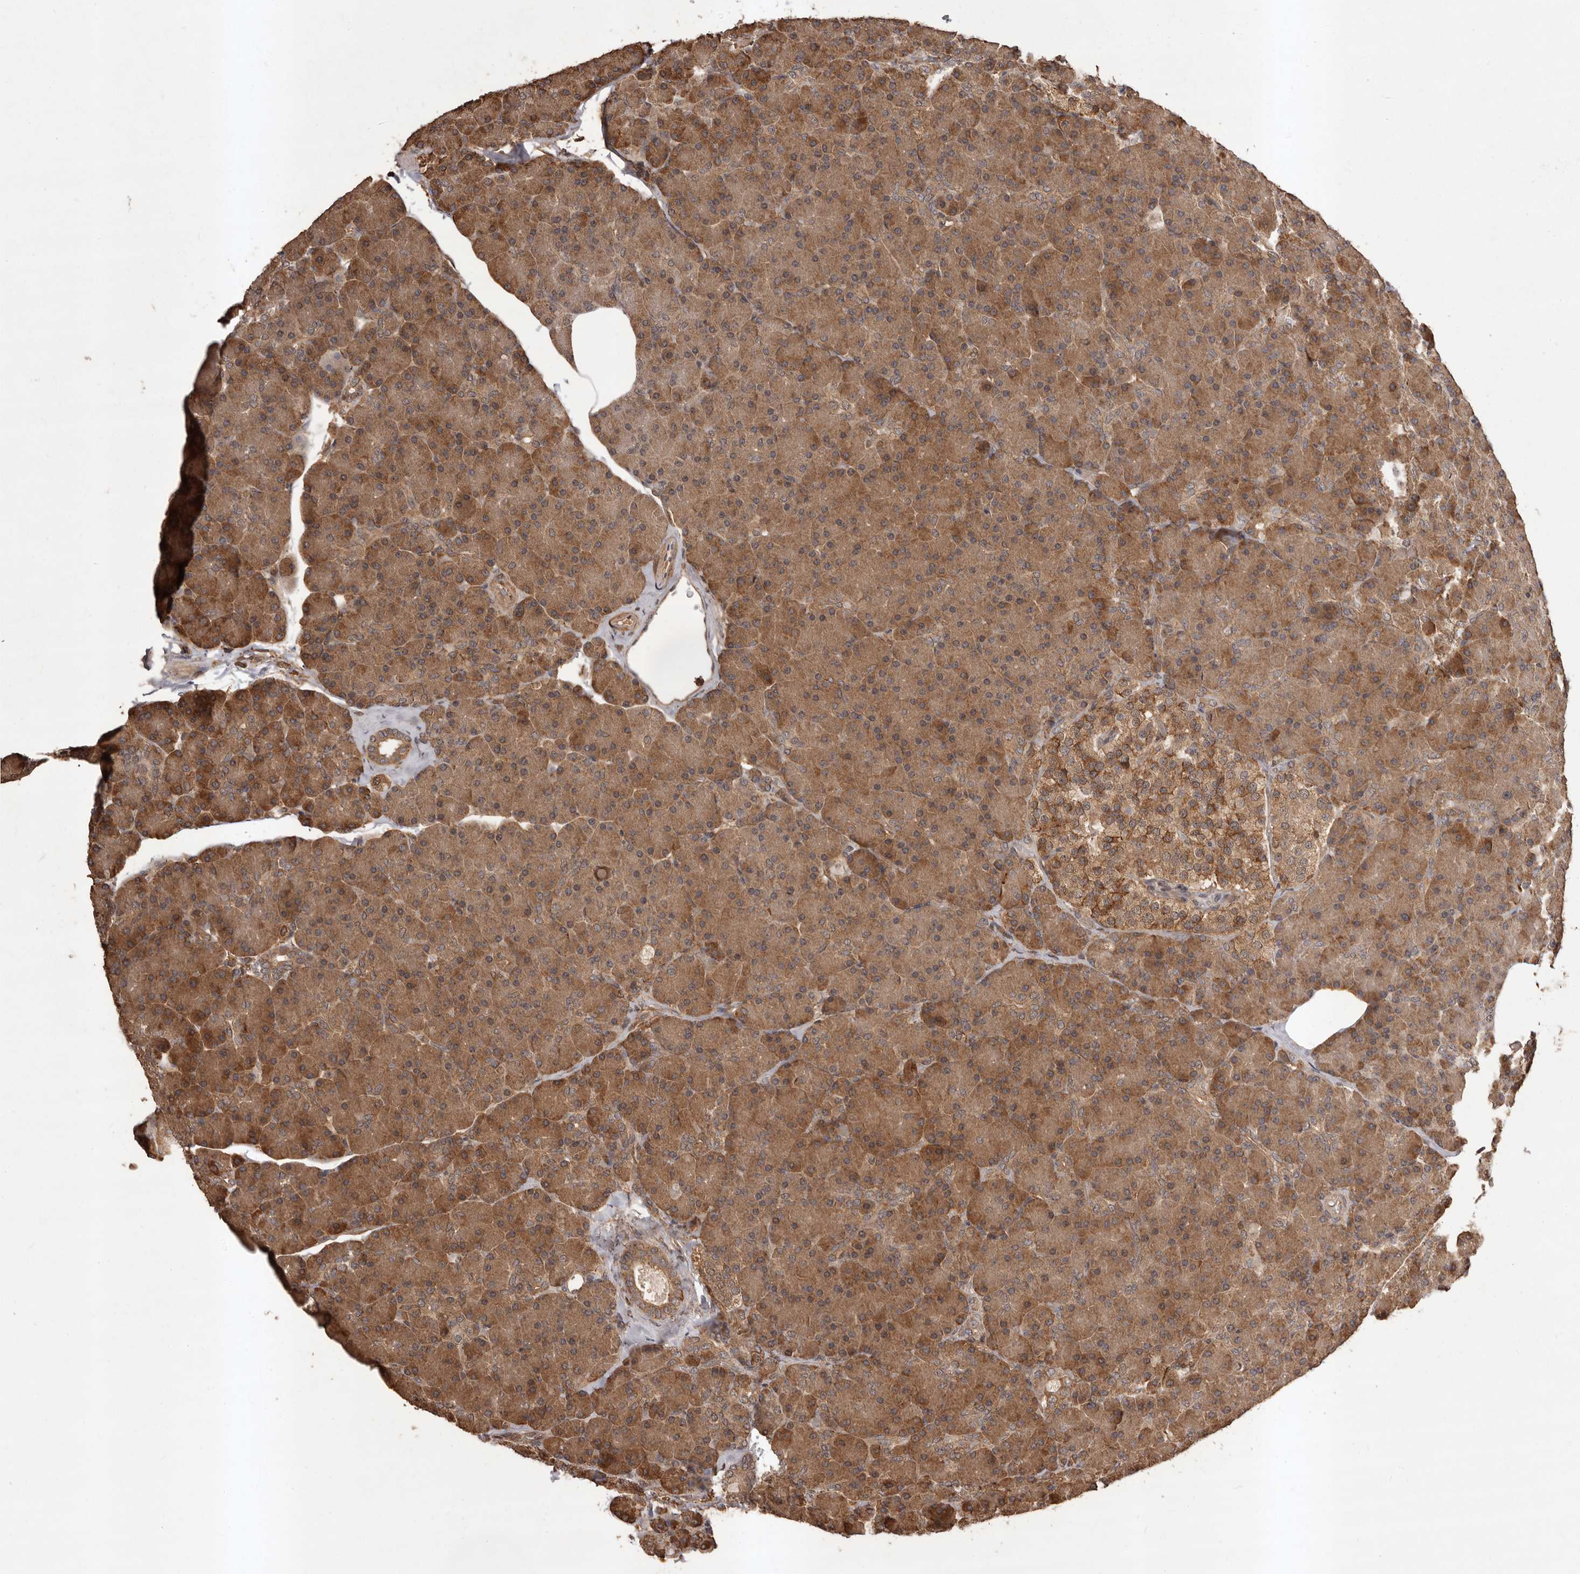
{"staining": {"intensity": "moderate", "quantity": ">75%", "location": "cytoplasmic/membranous"}, "tissue": "pancreas", "cell_type": "Exocrine glandular cells", "image_type": "normal", "snomed": [{"axis": "morphology", "description": "Normal tissue, NOS"}, {"axis": "topography", "description": "Pancreas"}], "caption": "Immunohistochemistry (DAB) staining of benign pancreas shows moderate cytoplasmic/membranous protein staining in approximately >75% of exocrine glandular cells. (DAB (3,3'-diaminobenzidine) IHC with brightfield microscopy, high magnification).", "gene": "SLC22A3", "patient": {"sex": "female", "age": 43}}